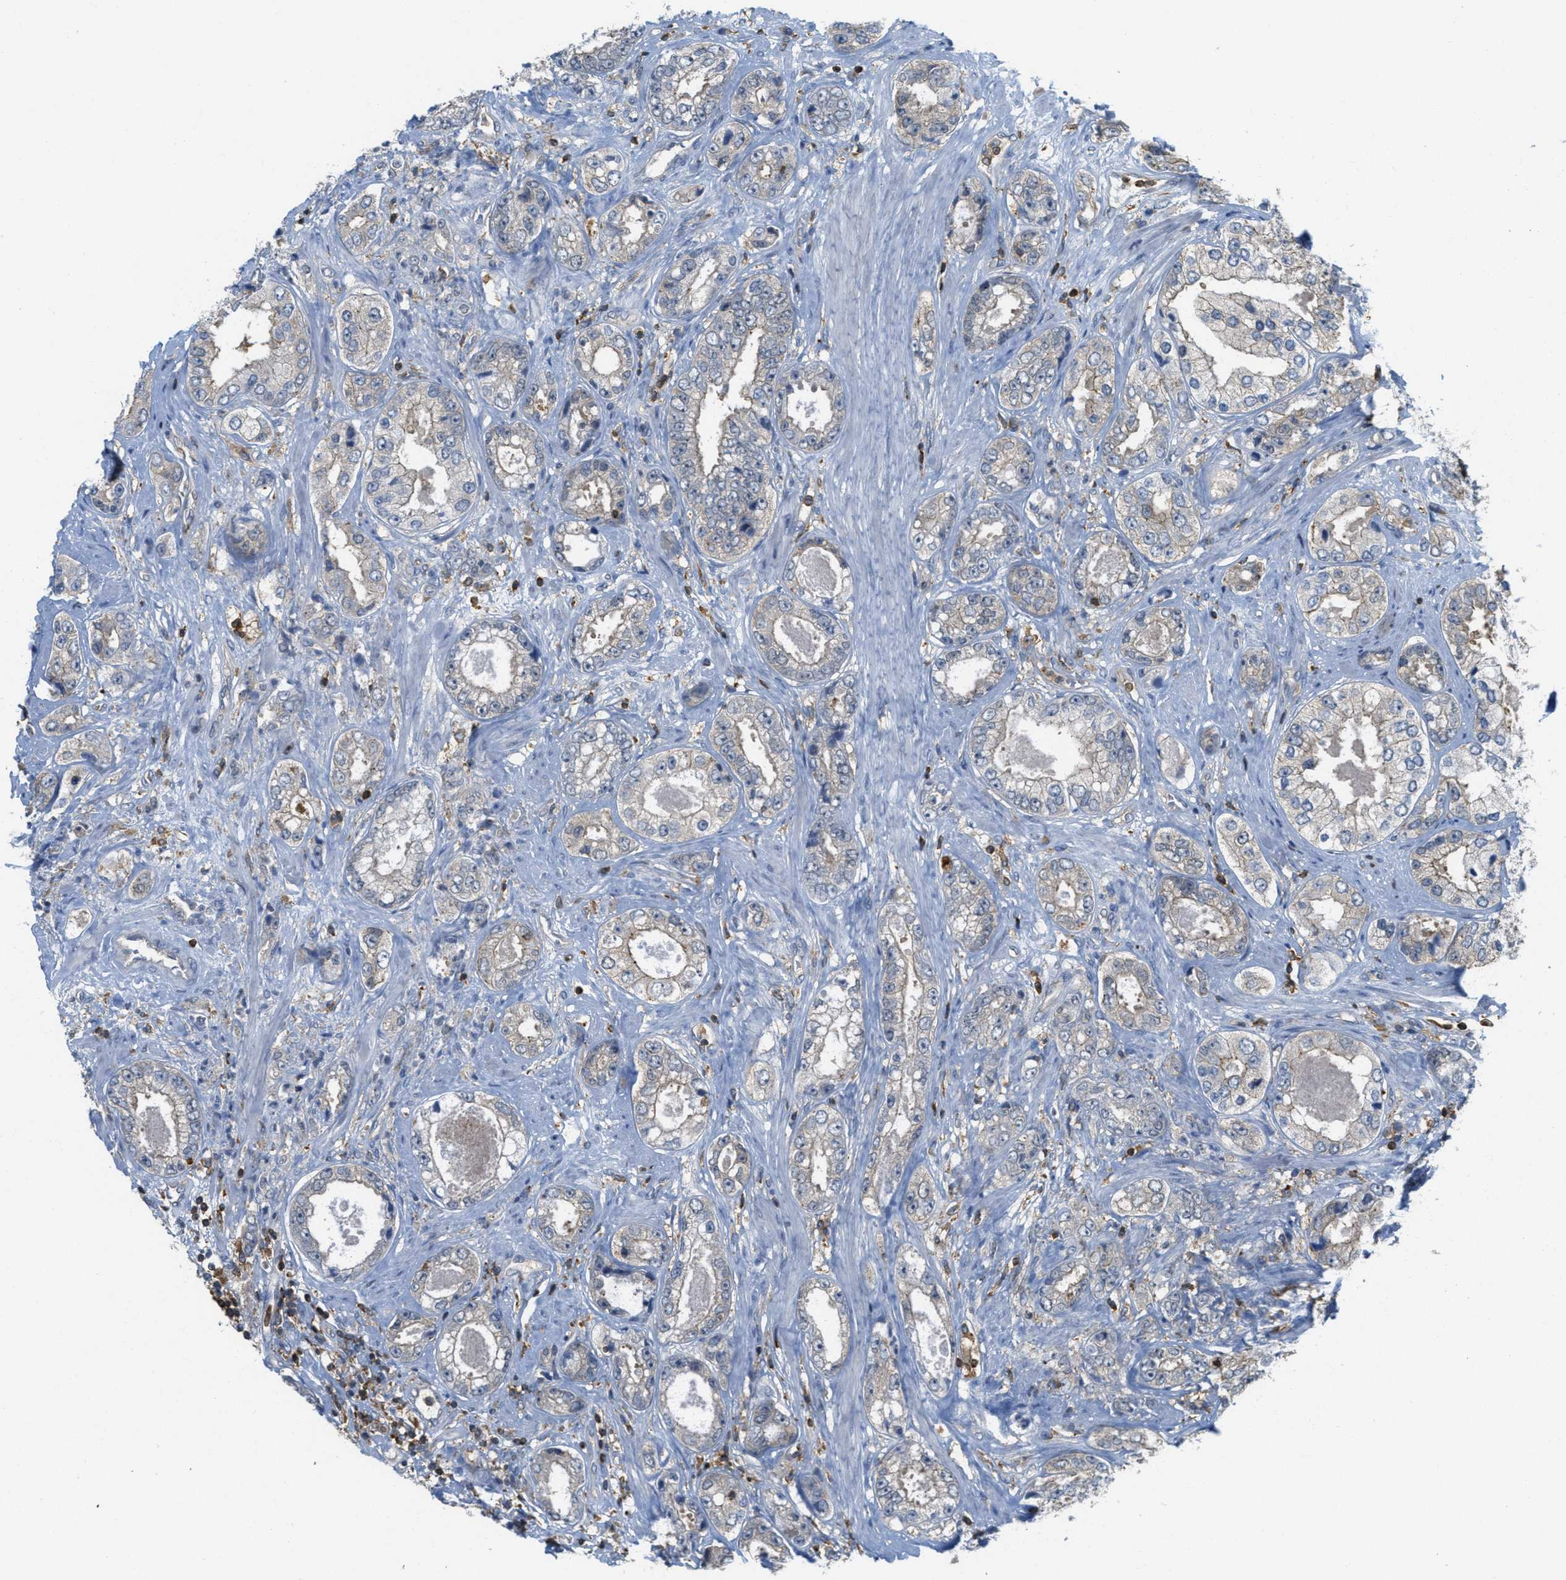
{"staining": {"intensity": "negative", "quantity": "none", "location": "none"}, "tissue": "prostate cancer", "cell_type": "Tumor cells", "image_type": "cancer", "snomed": [{"axis": "morphology", "description": "Adenocarcinoma, High grade"}, {"axis": "topography", "description": "Prostate"}], "caption": "Prostate cancer was stained to show a protein in brown. There is no significant staining in tumor cells. (Immunohistochemistry, brightfield microscopy, high magnification).", "gene": "GRIK2", "patient": {"sex": "male", "age": 61}}